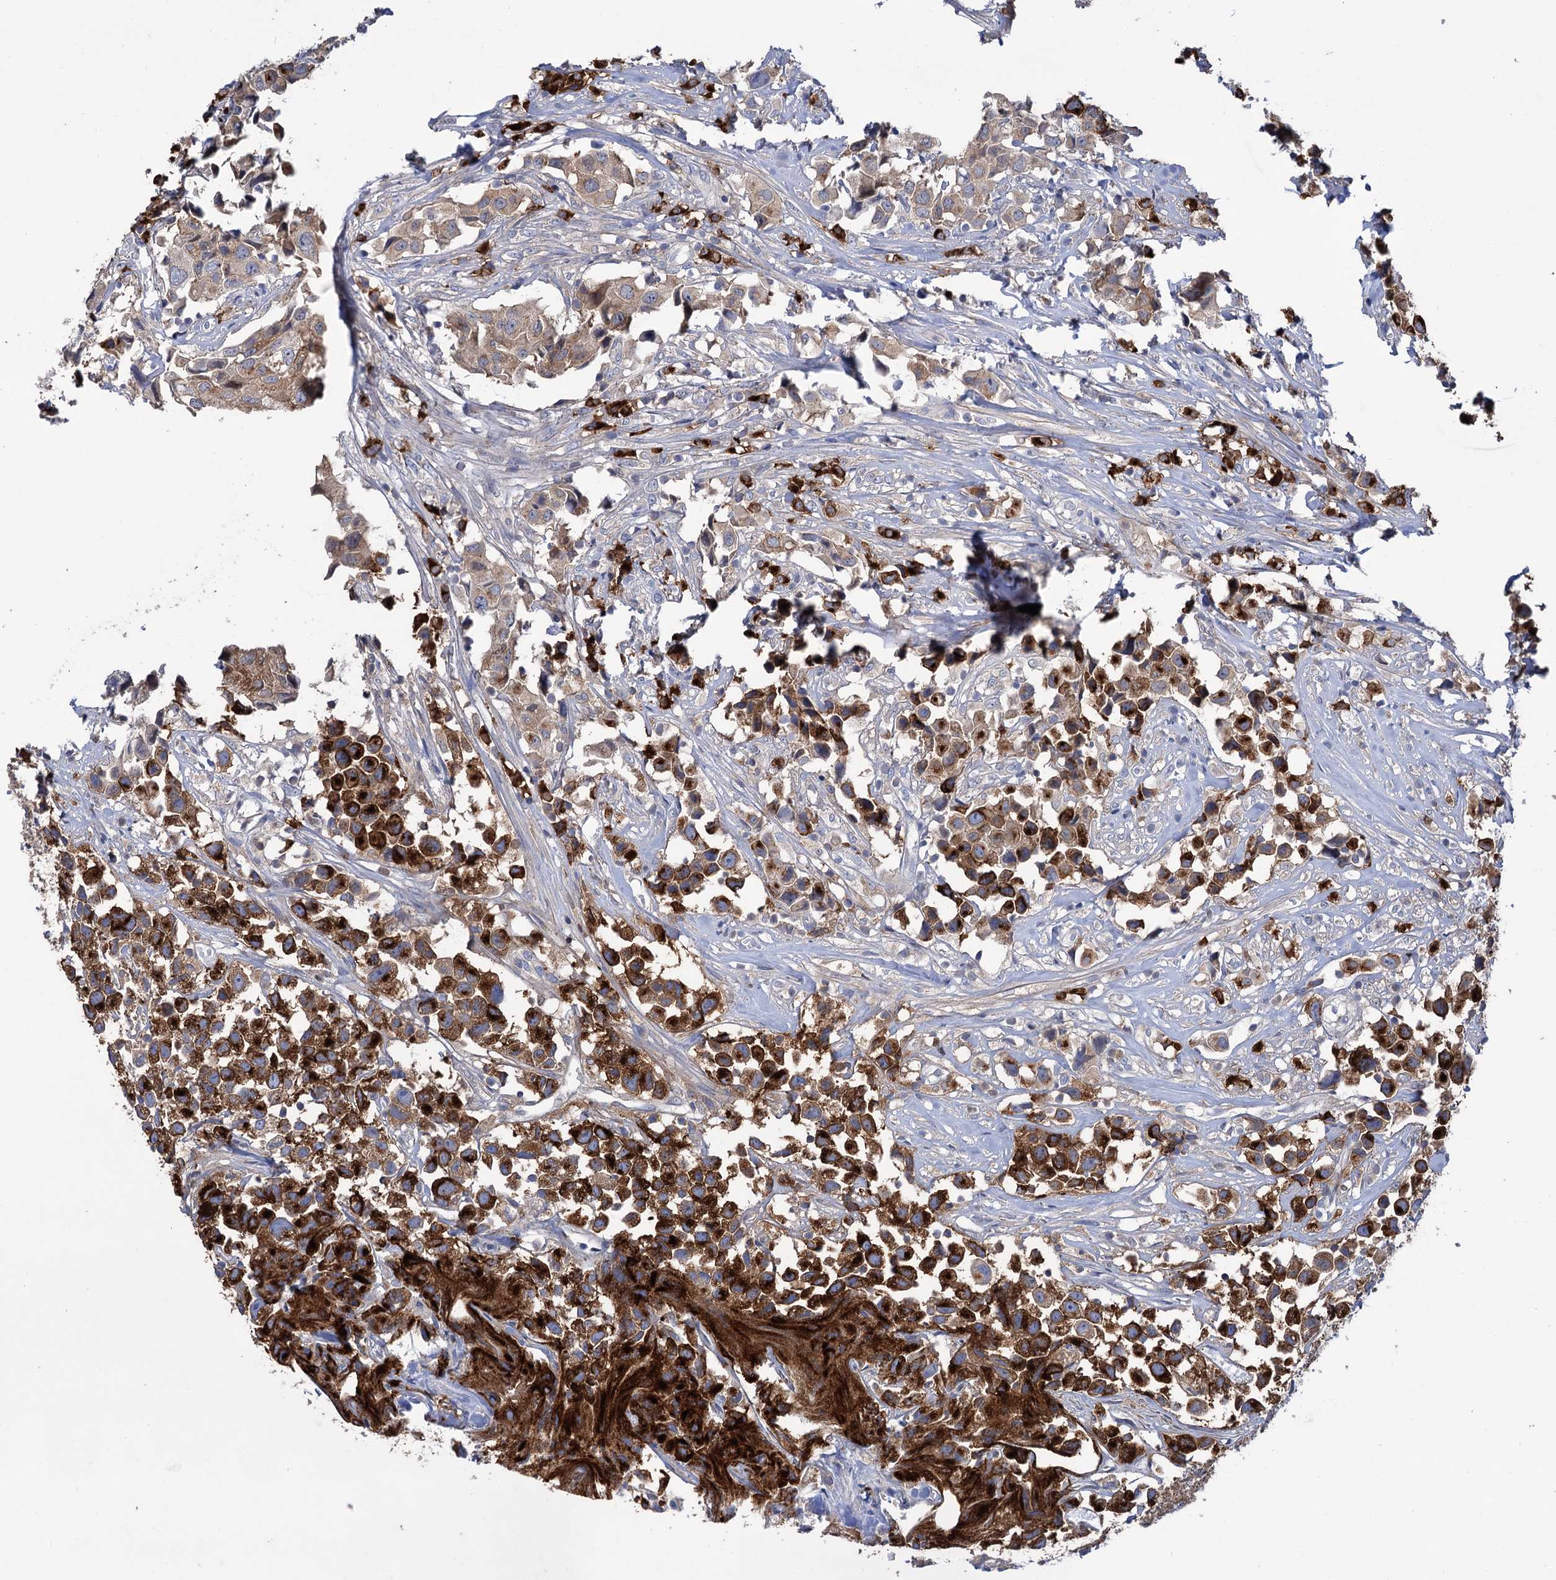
{"staining": {"intensity": "strong", "quantity": ">75%", "location": "cytoplasmic/membranous"}, "tissue": "urothelial cancer", "cell_type": "Tumor cells", "image_type": "cancer", "snomed": [{"axis": "morphology", "description": "Urothelial carcinoma, High grade"}, {"axis": "topography", "description": "Urinary bladder"}], "caption": "Tumor cells exhibit high levels of strong cytoplasmic/membranous positivity in approximately >75% of cells in human urothelial cancer. (DAB (3,3'-diaminobenzidine) IHC with brightfield microscopy, high magnification).", "gene": "BBS4", "patient": {"sex": "female", "age": 75}}